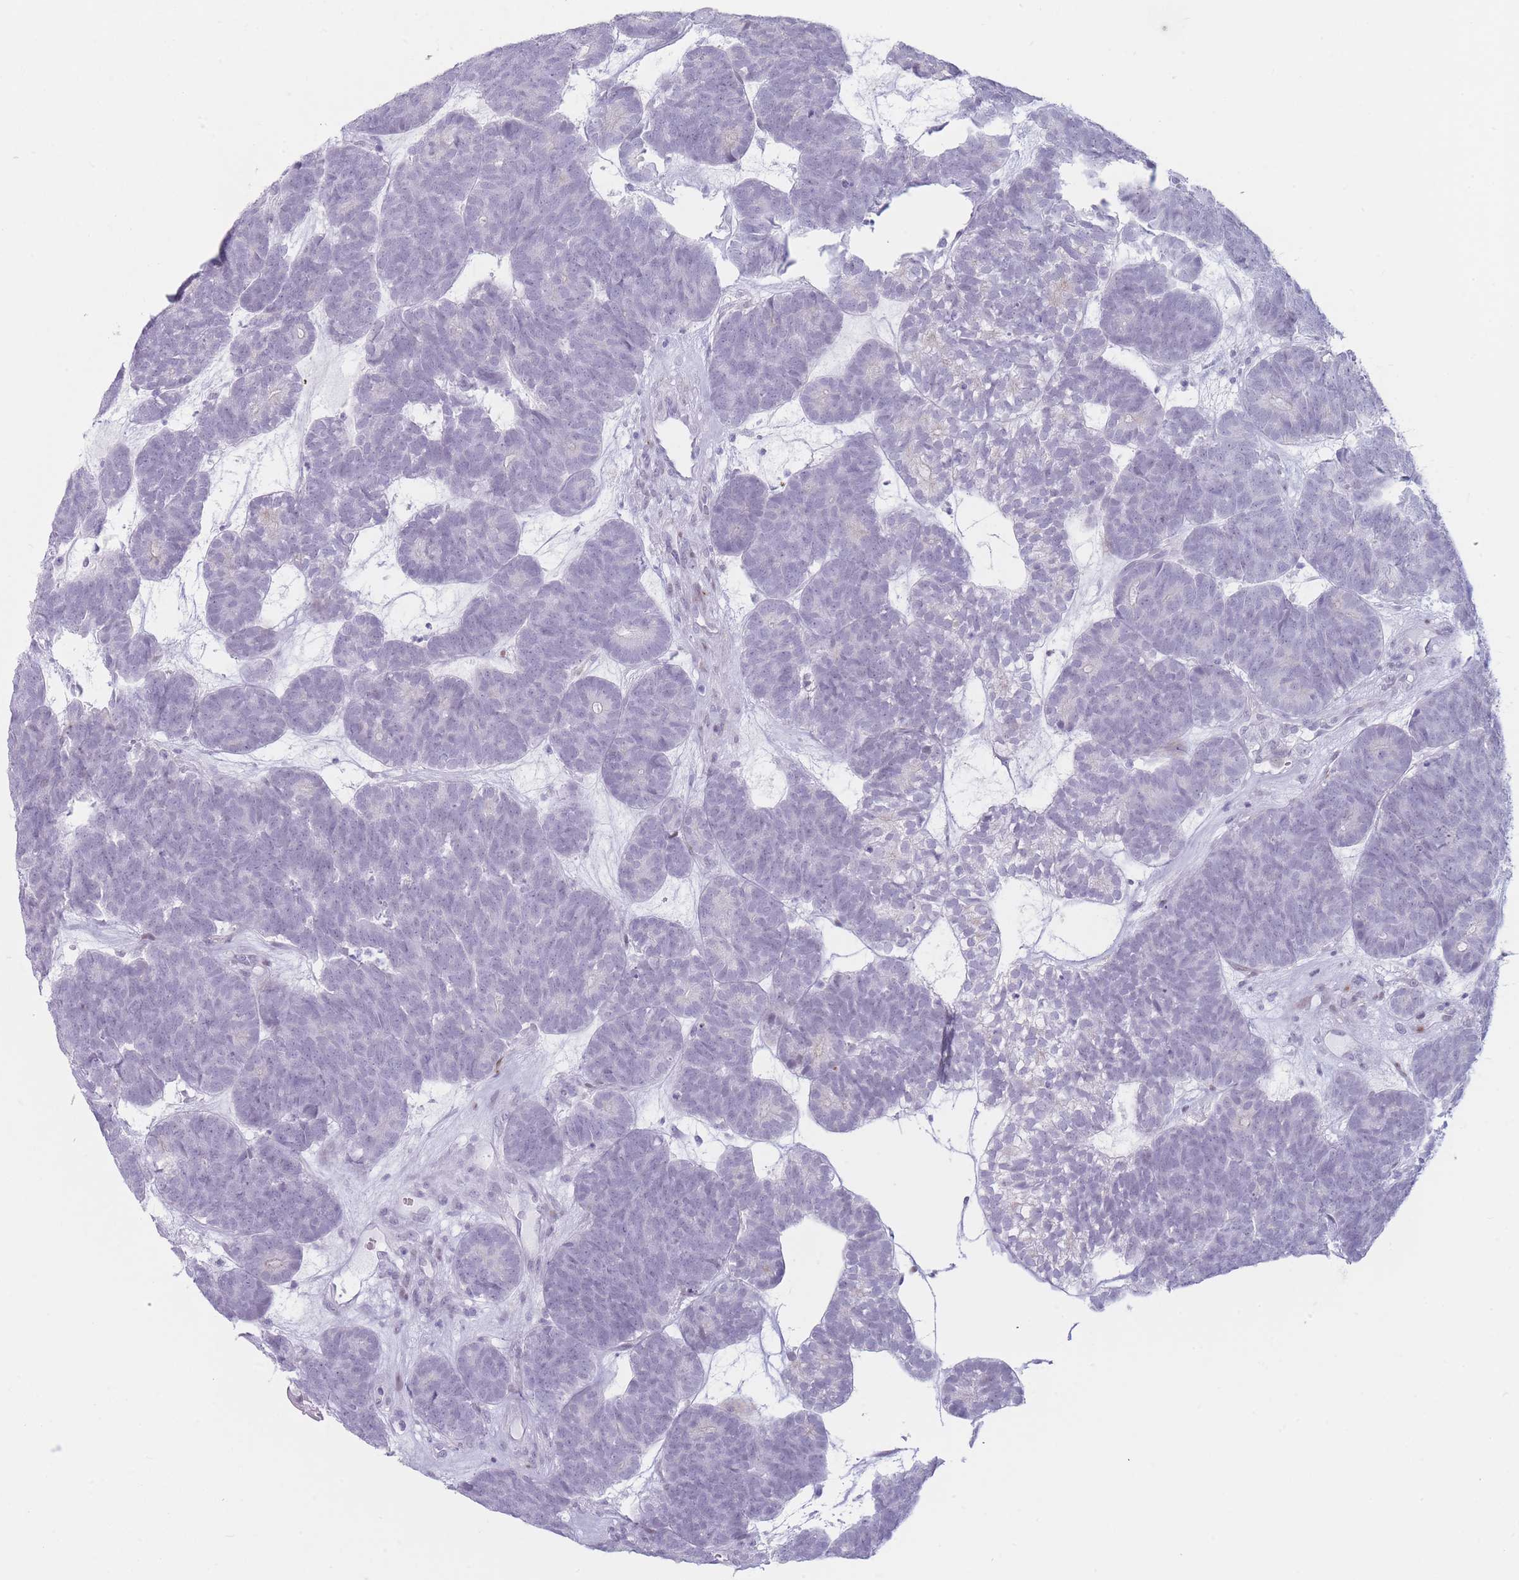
{"staining": {"intensity": "negative", "quantity": "none", "location": "none"}, "tissue": "head and neck cancer", "cell_type": "Tumor cells", "image_type": "cancer", "snomed": [{"axis": "morphology", "description": "Adenocarcinoma, NOS"}, {"axis": "topography", "description": "Head-Neck"}], "caption": "This is an IHC photomicrograph of head and neck adenocarcinoma. There is no staining in tumor cells.", "gene": "IFNA6", "patient": {"sex": "female", "age": 81}}